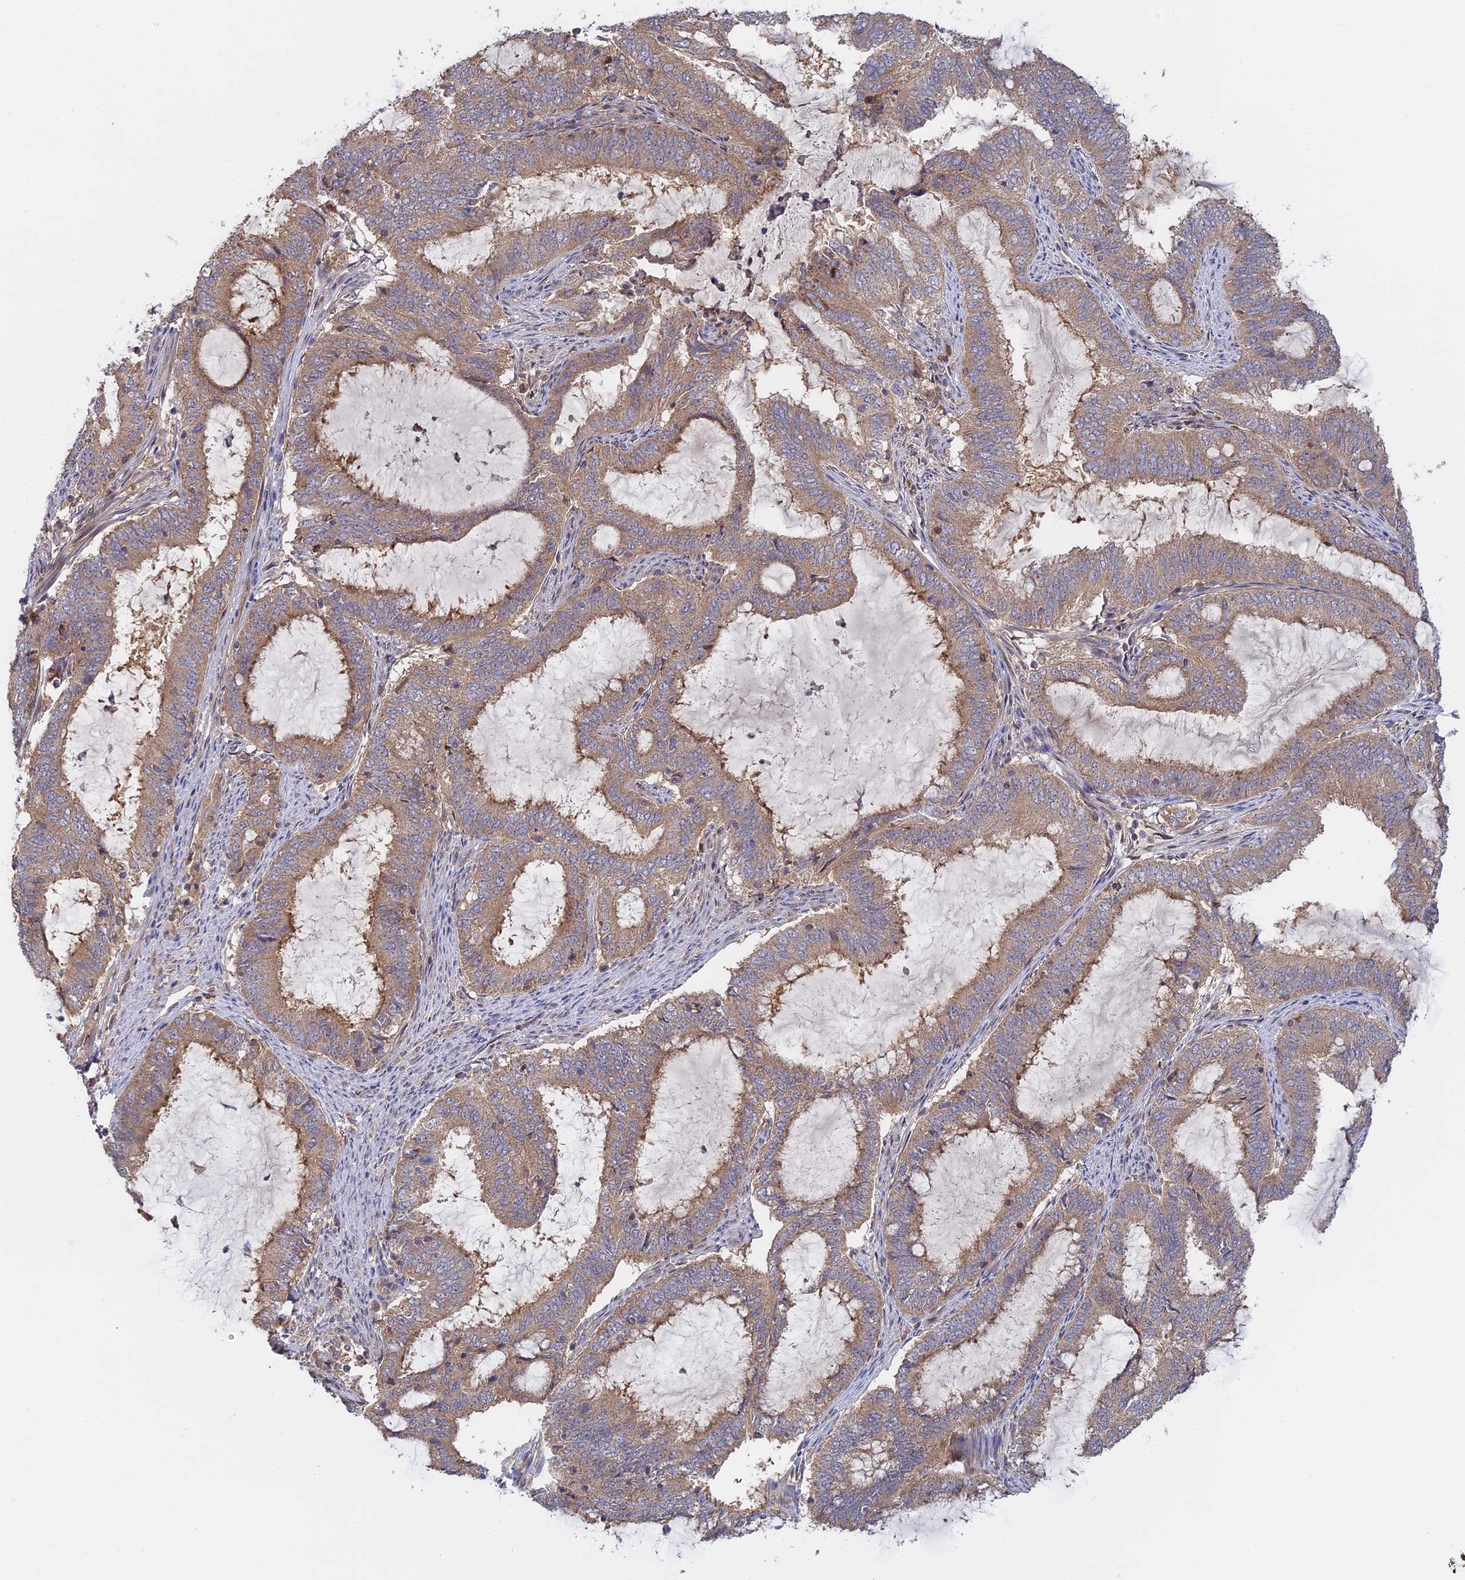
{"staining": {"intensity": "moderate", "quantity": ">75%", "location": "cytoplasmic/membranous"}, "tissue": "endometrial cancer", "cell_type": "Tumor cells", "image_type": "cancer", "snomed": [{"axis": "morphology", "description": "Adenocarcinoma, NOS"}, {"axis": "topography", "description": "Endometrium"}], "caption": "Protein expression analysis of endometrial cancer (adenocarcinoma) reveals moderate cytoplasmic/membranous expression in about >75% of tumor cells. Ihc stains the protein of interest in brown and the nuclei are stained blue.", "gene": "IL21R", "patient": {"sex": "female", "age": 51}}